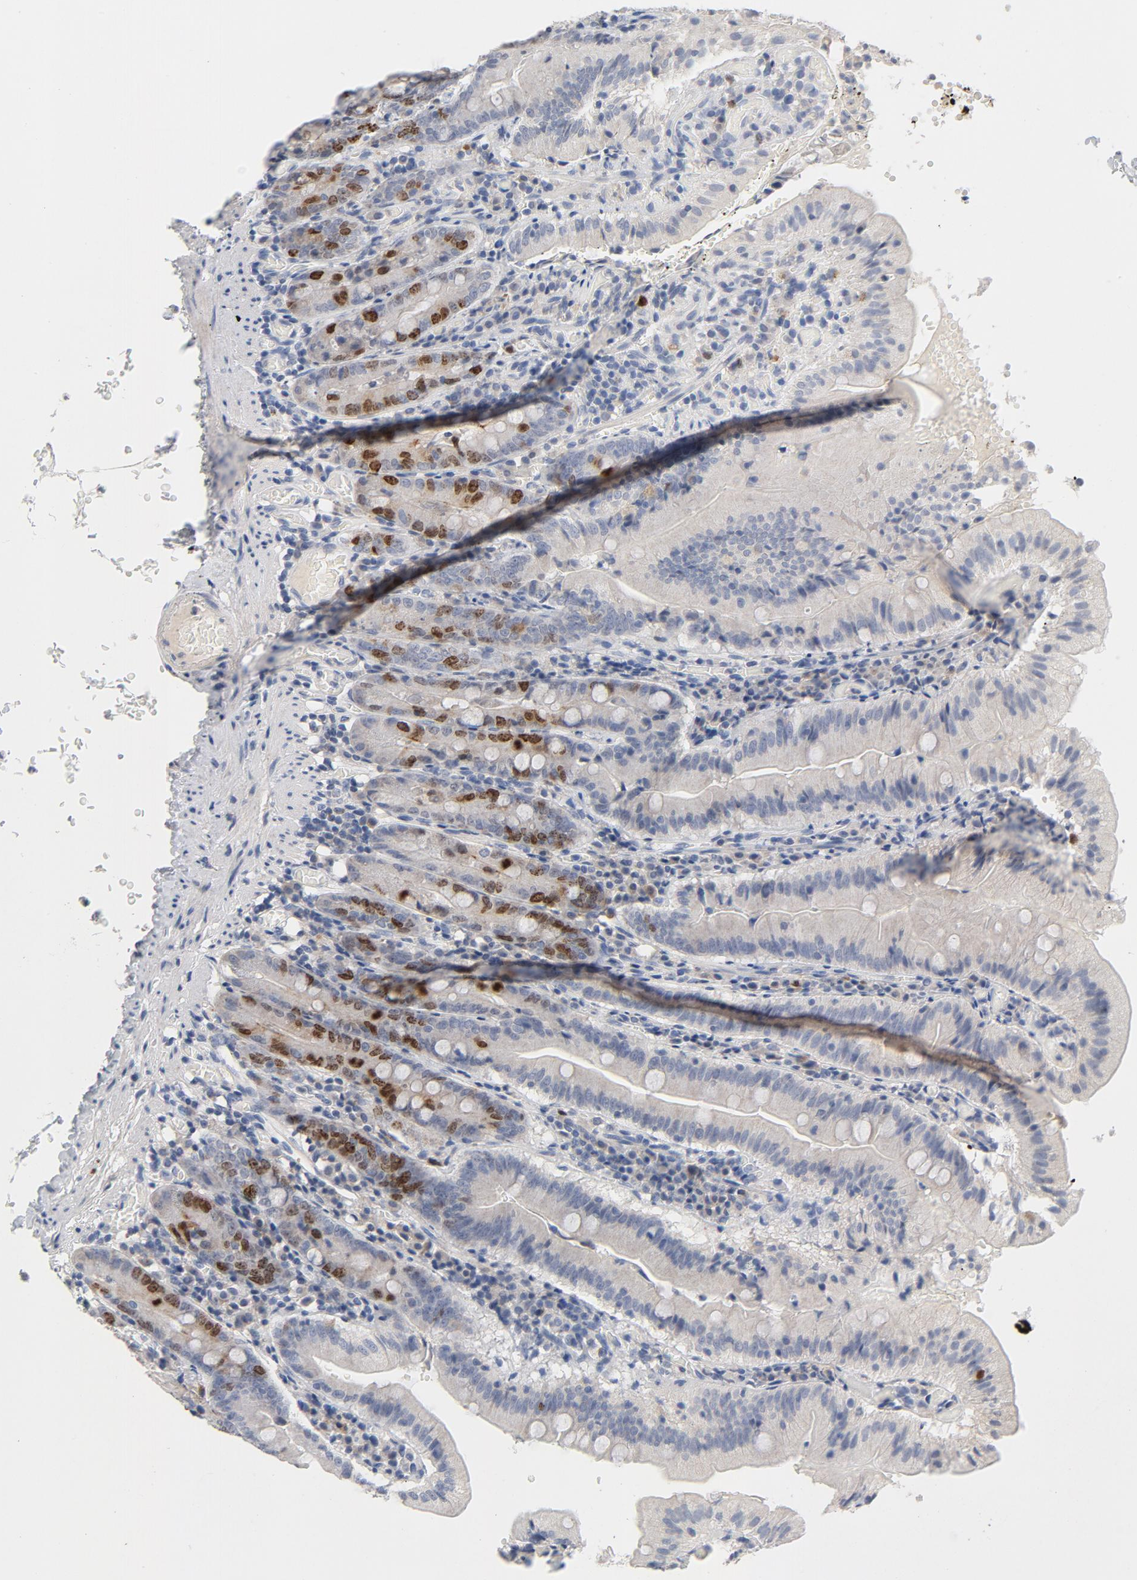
{"staining": {"intensity": "moderate", "quantity": "<25%", "location": "nuclear"}, "tissue": "small intestine", "cell_type": "Glandular cells", "image_type": "normal", "snomed": [{"axis": "morphology", "description": "Normal tissue, NOS"}, {"axis": "topography", "description": "Small intestine"}], "caption": "Immunohistochemical staining of benign small intestine demonstrates <25% levels of moderate nuclear protein staining in about <25% of glandular cells.", "gene": "BIRC5", "patient": {"sex": "male", "age": 71}}